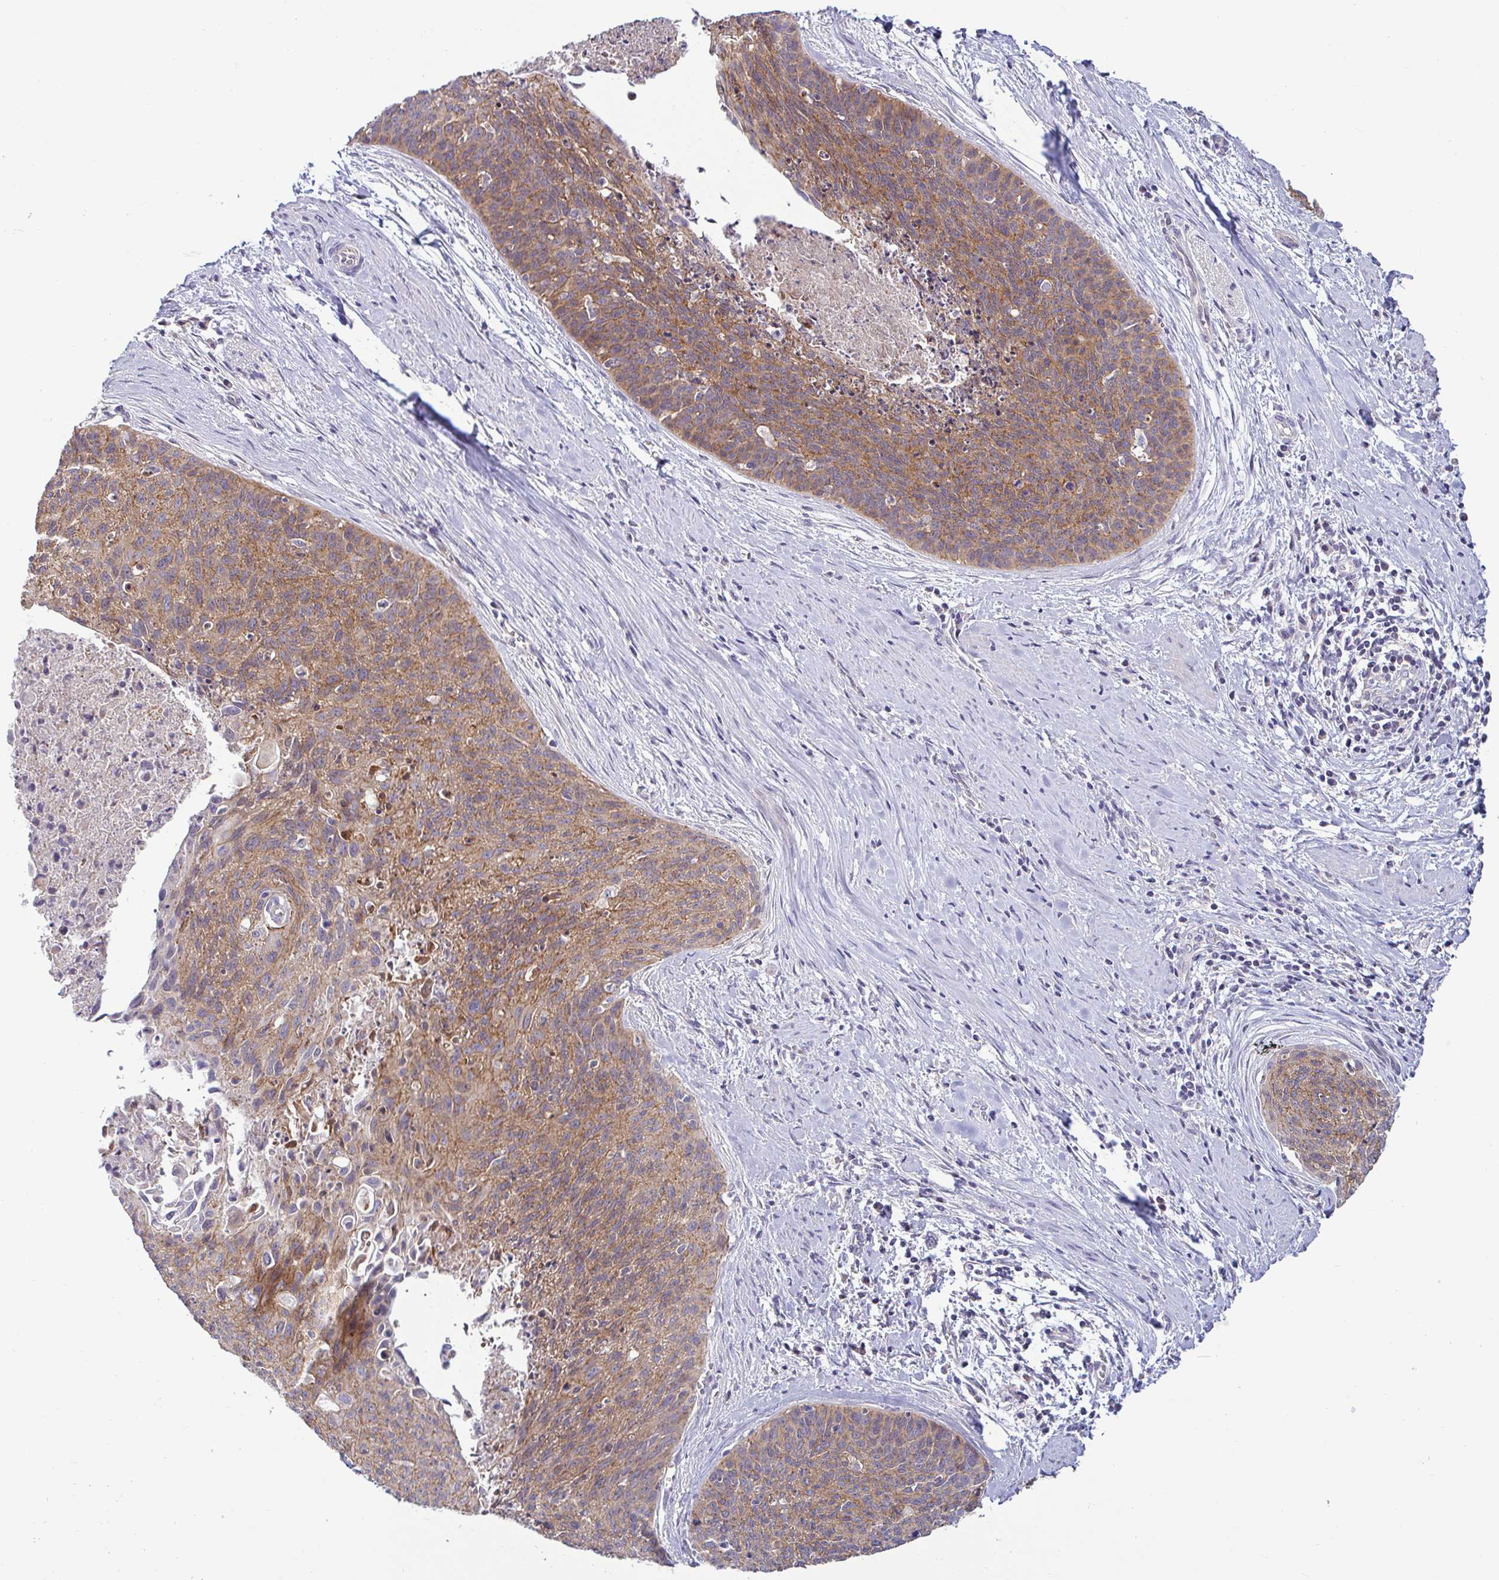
{"staining": {"intensity": "moderate", "quantity": ">75%", "location": "cytoplasmic/membranous"}, "tissue": "cervical cancer", "cell_type": "Tumor cells", "image_type": "cancer", "snomed": [{"axis": "morphology", "description": "Squamous cell carcinoma, NOS"}, {"axis": "topography", "description": "Cervix"}], "caption": "A medium amount of moderate cytoplasmic/membranous expression is seen in about >75% of tumor cells in squamous cell carcinoma (cervical) tissue.", "gene": "GSTM1", "patient": {"sex": "female", "age": 55}}